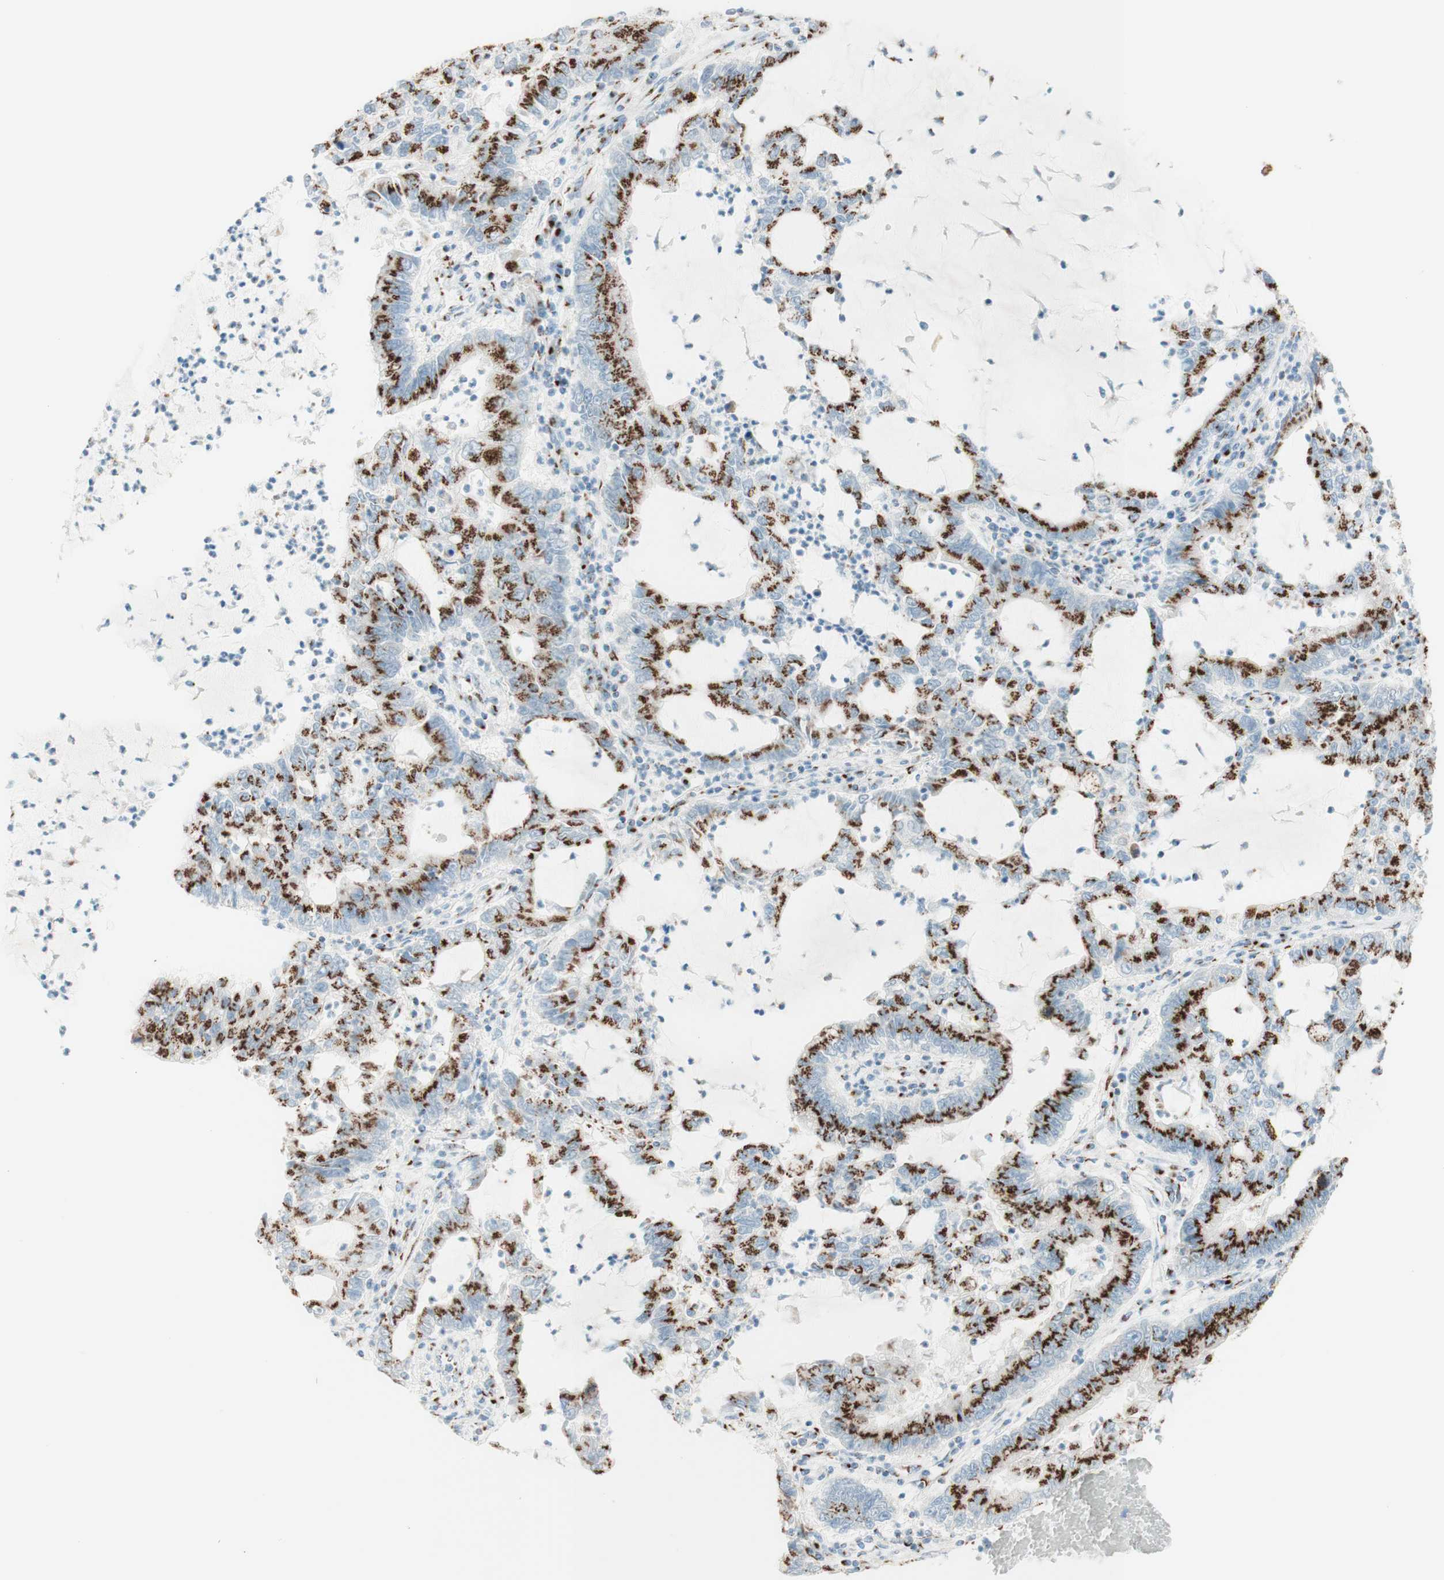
{"staining": {"intensity": "strong", "quantity": ">75%", "location": "cytoplasmic/membranous"}, "tissue": "lung cancer", "cell_type": "Tumor cells", "image_type": "cancer", "snomed": [{"axis": "morphology", "description": "Adenocarcinoma, NOS"}, {"axis": "topography", "description": "Lung"}], "caption": "A high amount of strong cytoplasmic/membranous staining is identified in about >75% of tumor cells in lung cancer (adenocarcinoma) tissue.", "gene": "GOLGB1", "patient": {"sex": "female", "age": 51}}